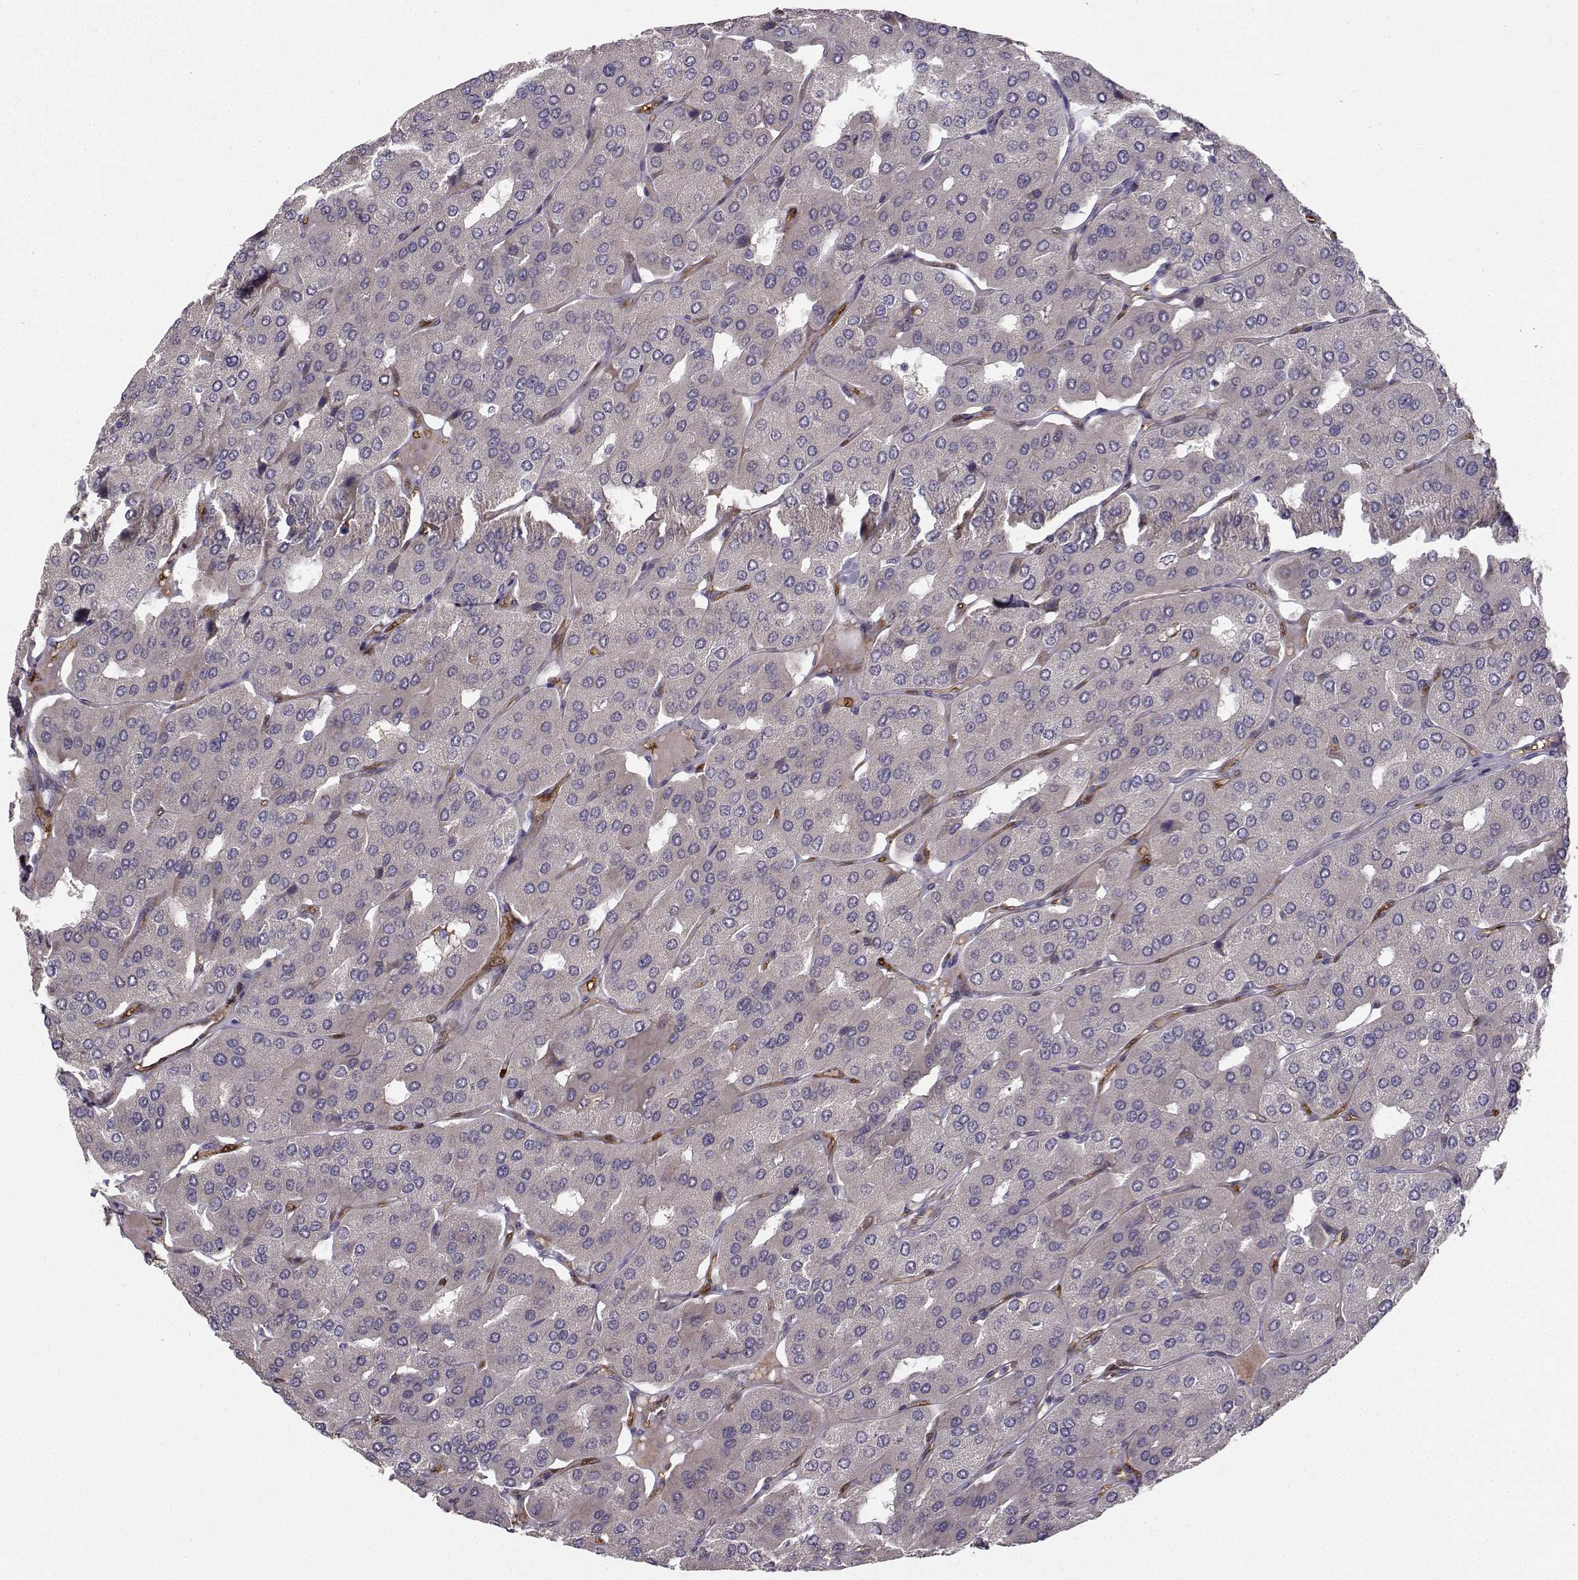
{"staining": {"intensity": "negative", "quantity": "none", "location": "none"}, "tissue": "parathyroid gland", "cell_type": "Glandular cells", "image_type": "normal", "snomed": [{"axis": "morphology", "description": "Normal tissue, NOS"}, {"axis": "morphology", "description": "Adenoma, NOS"}, {"axis": "topography", "description": "Parathyroid gland"}], "caption": "Immunohistochemistry (IHC) of unremarkable parathyroid gland demonstrates no expression in glandular cells. (Brightfield microscopy of DAB (3,3'-diaminobenzidine) immunohistochemistry at high magnification).", "gene": "NQO1", "patient": {"sex": "female", "age": 86}}